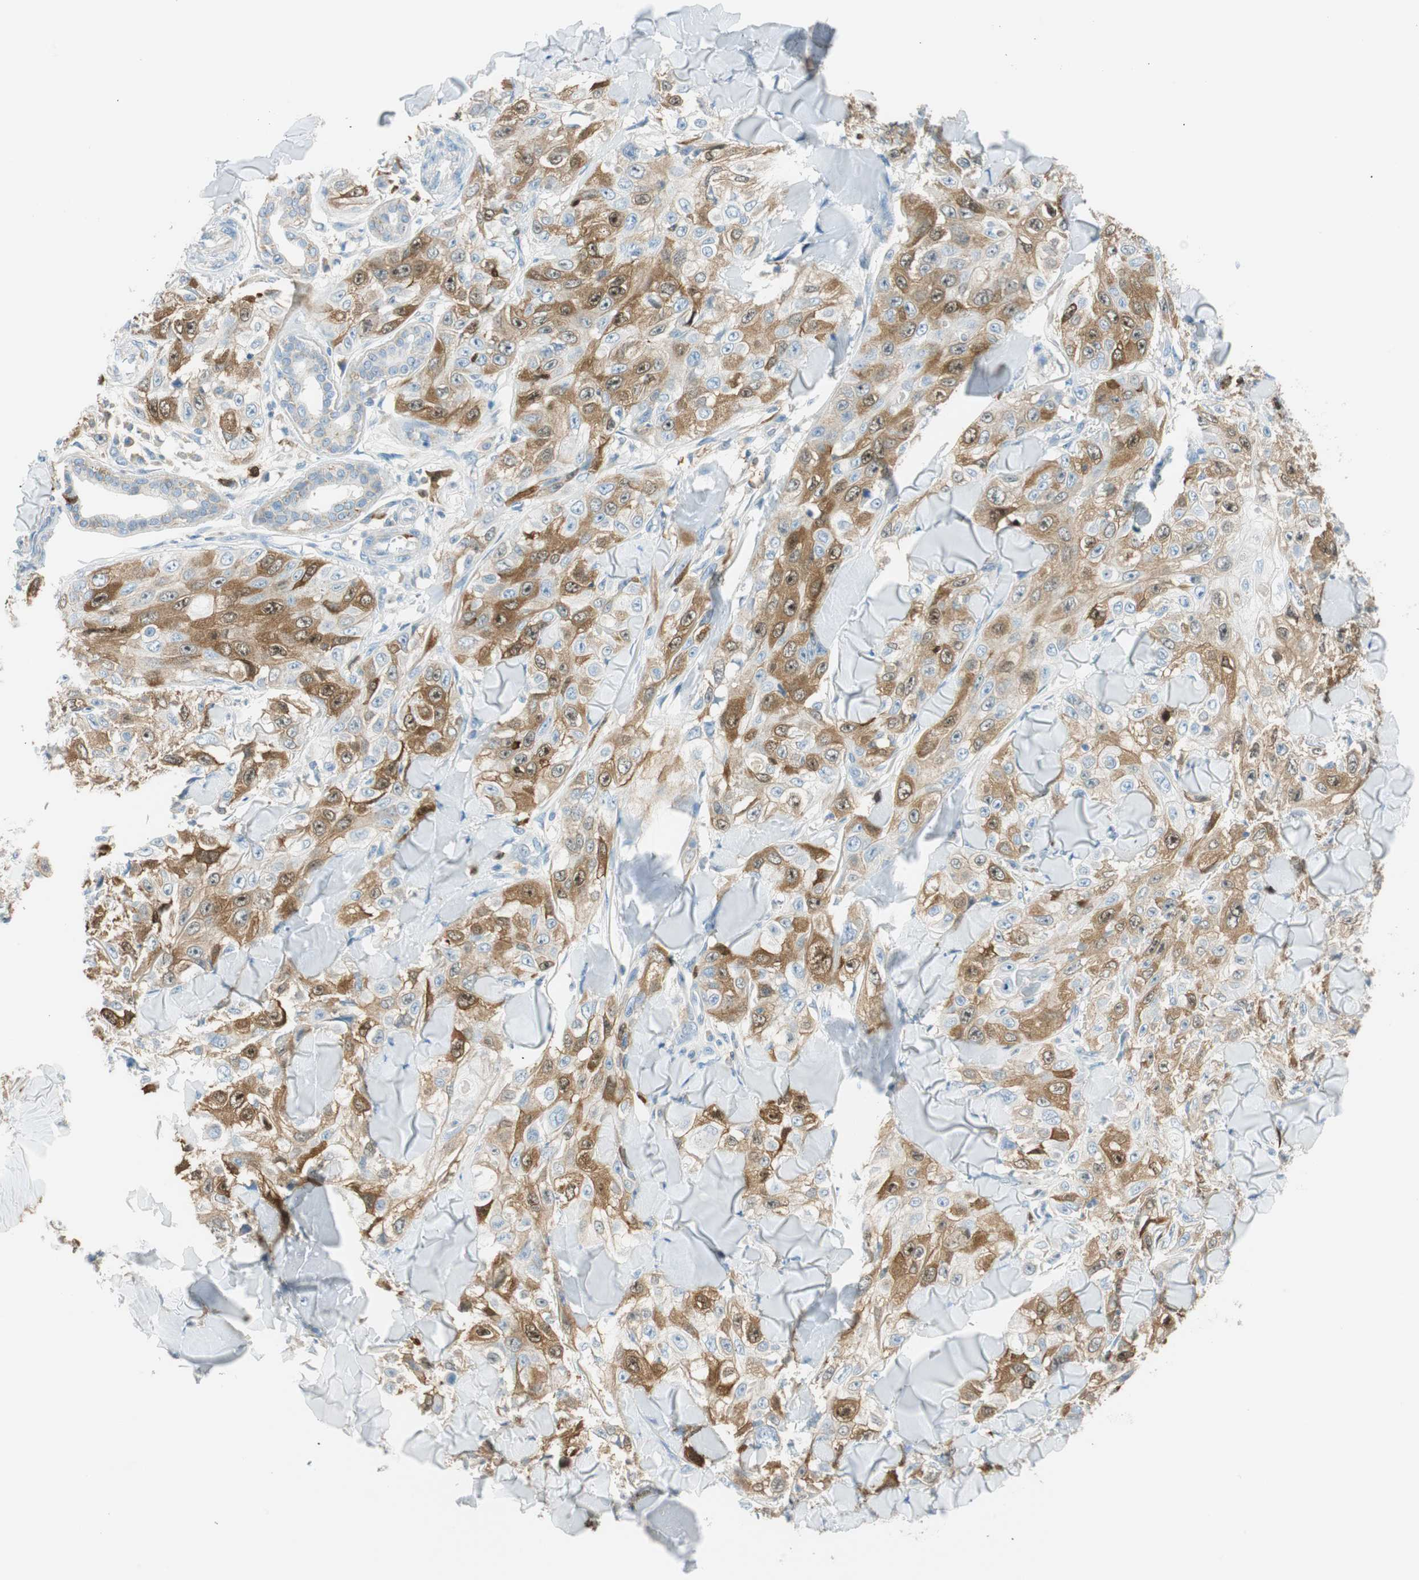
{"staining": {"intensity": "moderate", "quantity": ">75%", "location": "cytoplasmic/membranous"}, "tissue": "skin cancer", "cell_type": "Tumor cells", "image_type": "cancer", "snomed": [{"axis": "morphology", "description": "Squamous cell carcinoma, NOS"}, {"axis": "topography", "description": "Skin"}], "caption": "An image of human squamous cell carcinoma (skin) stained for a protein exhibits moderate cytoplasmic/membranous brown staining in tumor cells.", "gene": "PTTG1", "patient": {"sex": "male", "age": 86}}